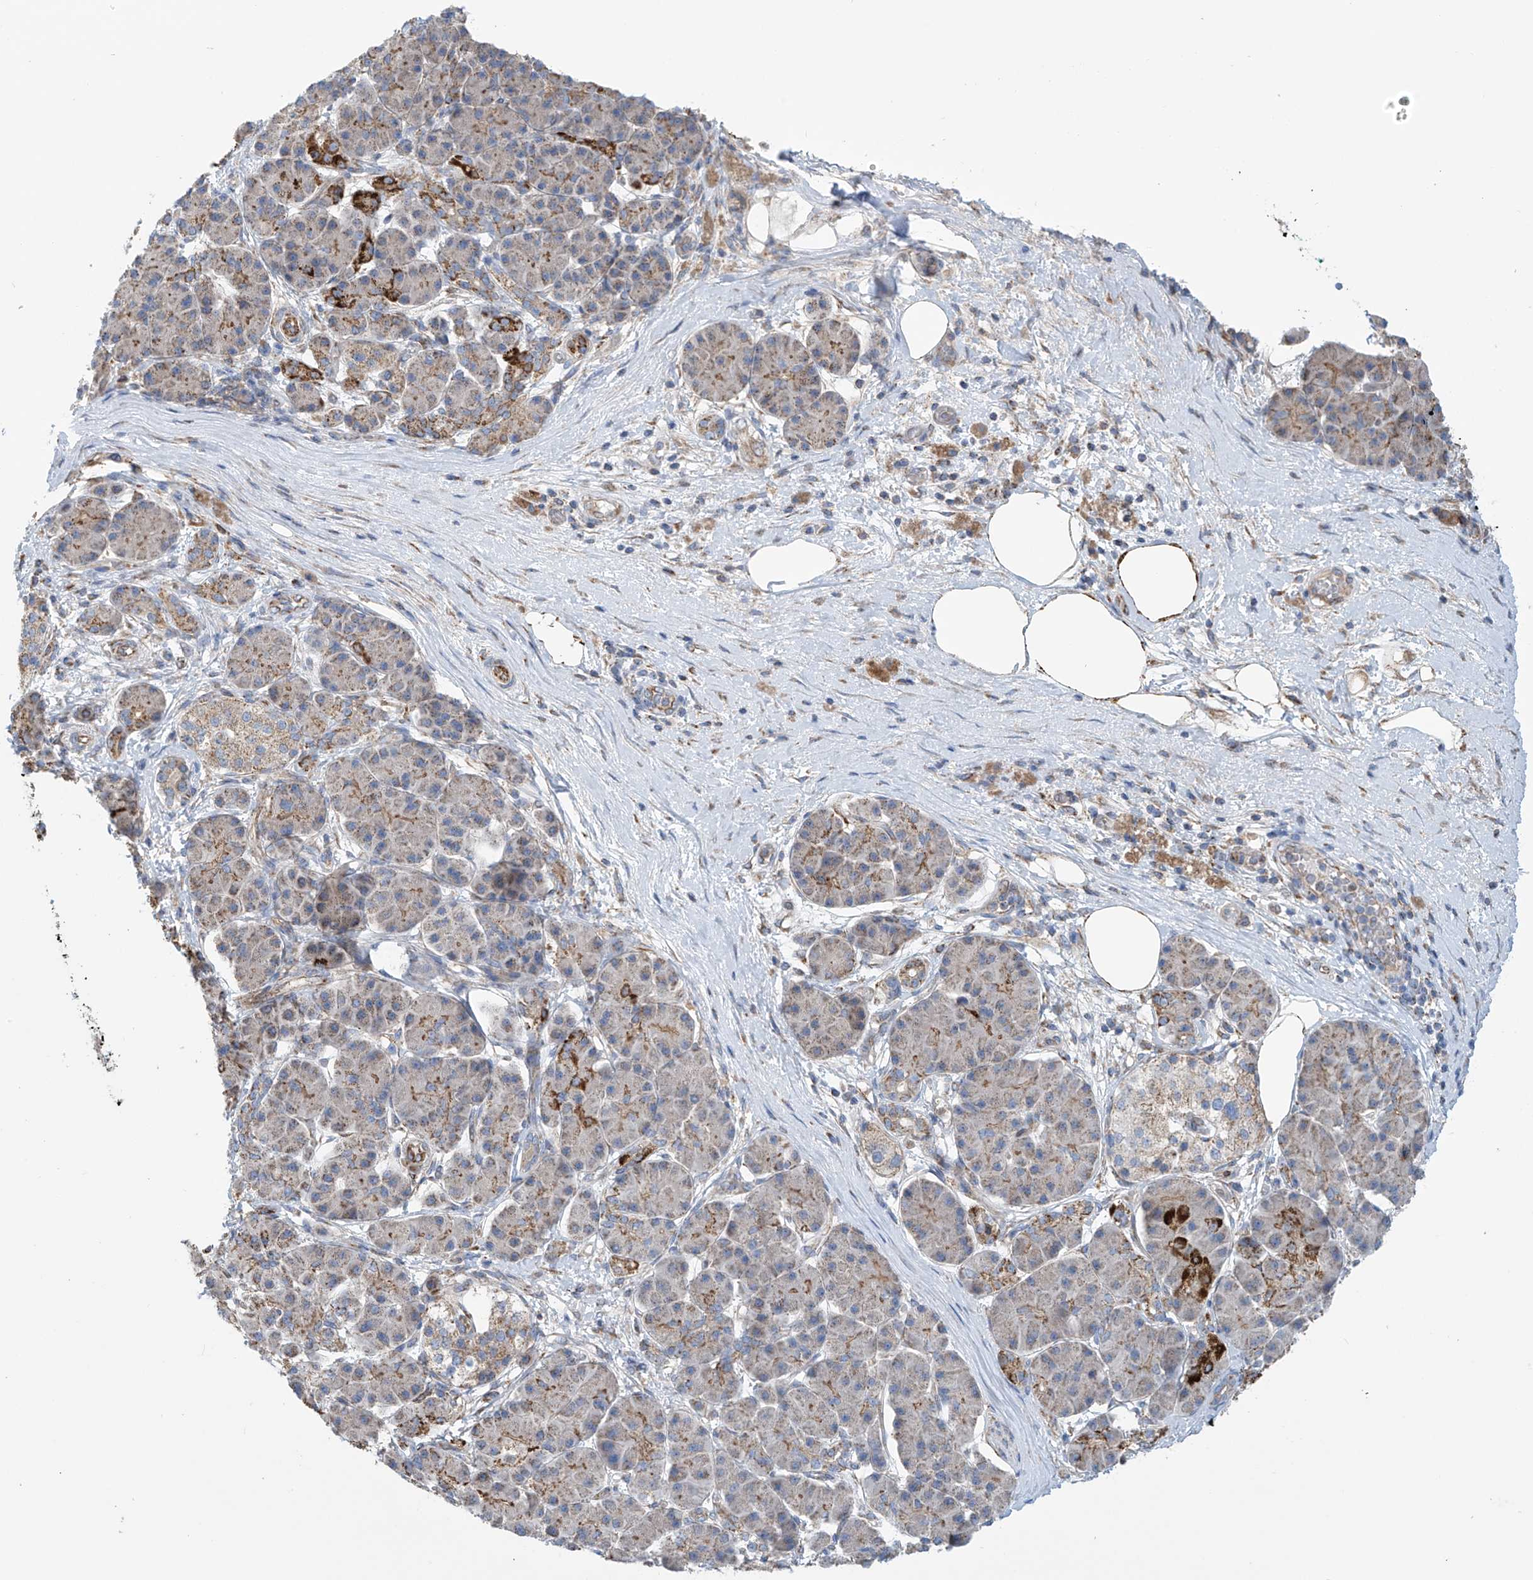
{"staining": {"intensity": "strong", "quantity": "<25%", "location": "cytoplasmic/membranous"}, "tissue": "pancreatic cancer", "cell_type": "Tumor cells", "image_type": "cancer", "snomed": [{"axis": "morphology", "description": "Normal tissue, NOS"}, {"axis": "morphology", "description": "Adenocarcinoma, NOS"}, {"axis": "topography", "description": "Pancreas"}], "caption": "A micrograph showing strong cytoplasmic/membranous expression in approximately <25% of tumor cells in pancreatic cancer (adenocarcinoma), as visualized by brown immunohistochemical staining.", "gene": "EIF5B", "patient": {"sex": "female", "age": 68}}